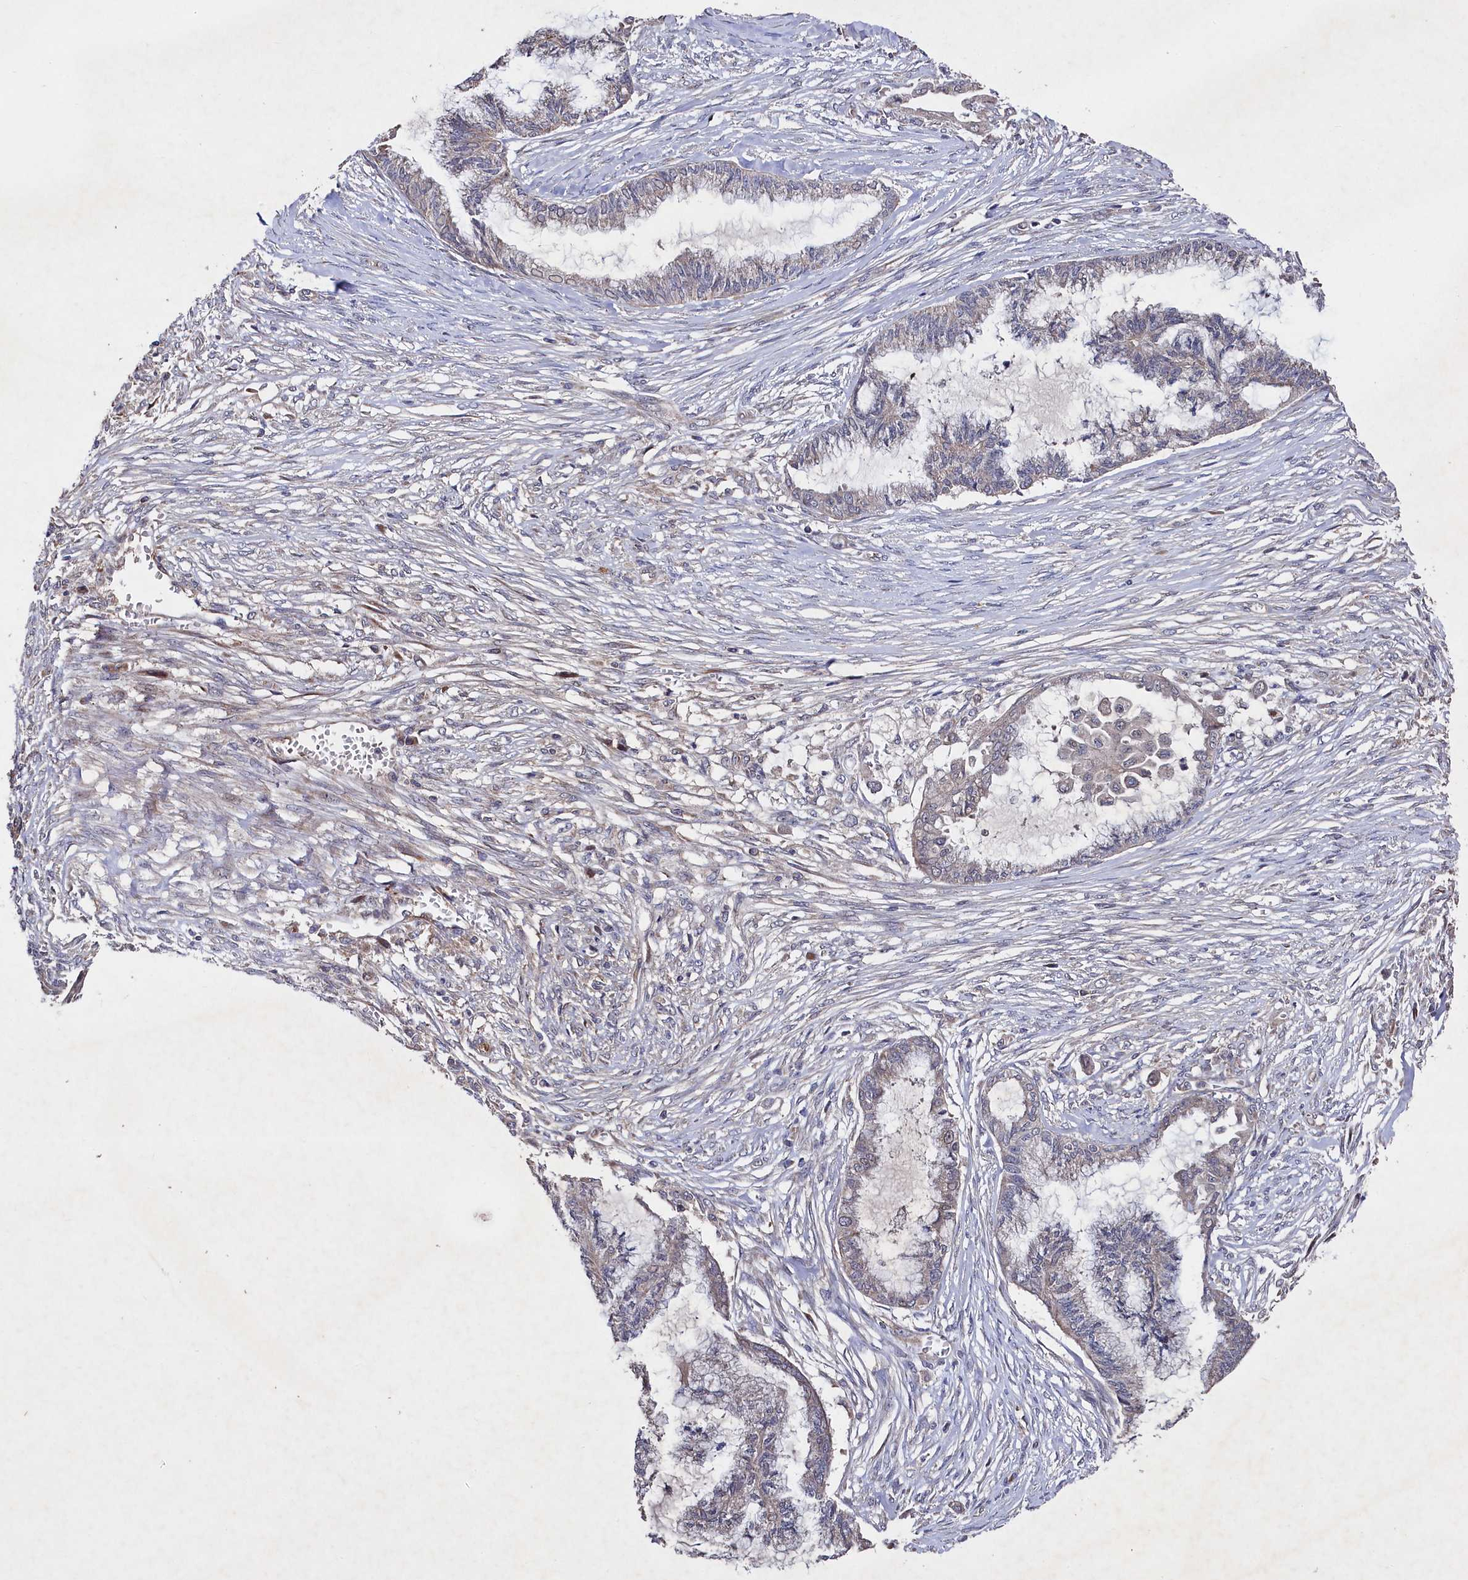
{"staining": {"intensity": "weak", "quantity": "<25%", "location": "cytoplasmic/membranous"}, "tissue": "endometrial cancer", "cell_type": "Tumor cells", "image_type": "cancer", "snomed": [{"axis": "morphology", "description": "Adenocarcinoma, NOS"}, {"axis": "topography", "description": "Endometrium"}], "caption": "Immunohistochemistry (IHC) image of human endometrial cancer stained for a protein (brown), which exhibits no positivity in tumor cells. Nuclei are stained in blue.", "gene": "SUPV3L1", "patient": {"sex": "female", "age": 86}}